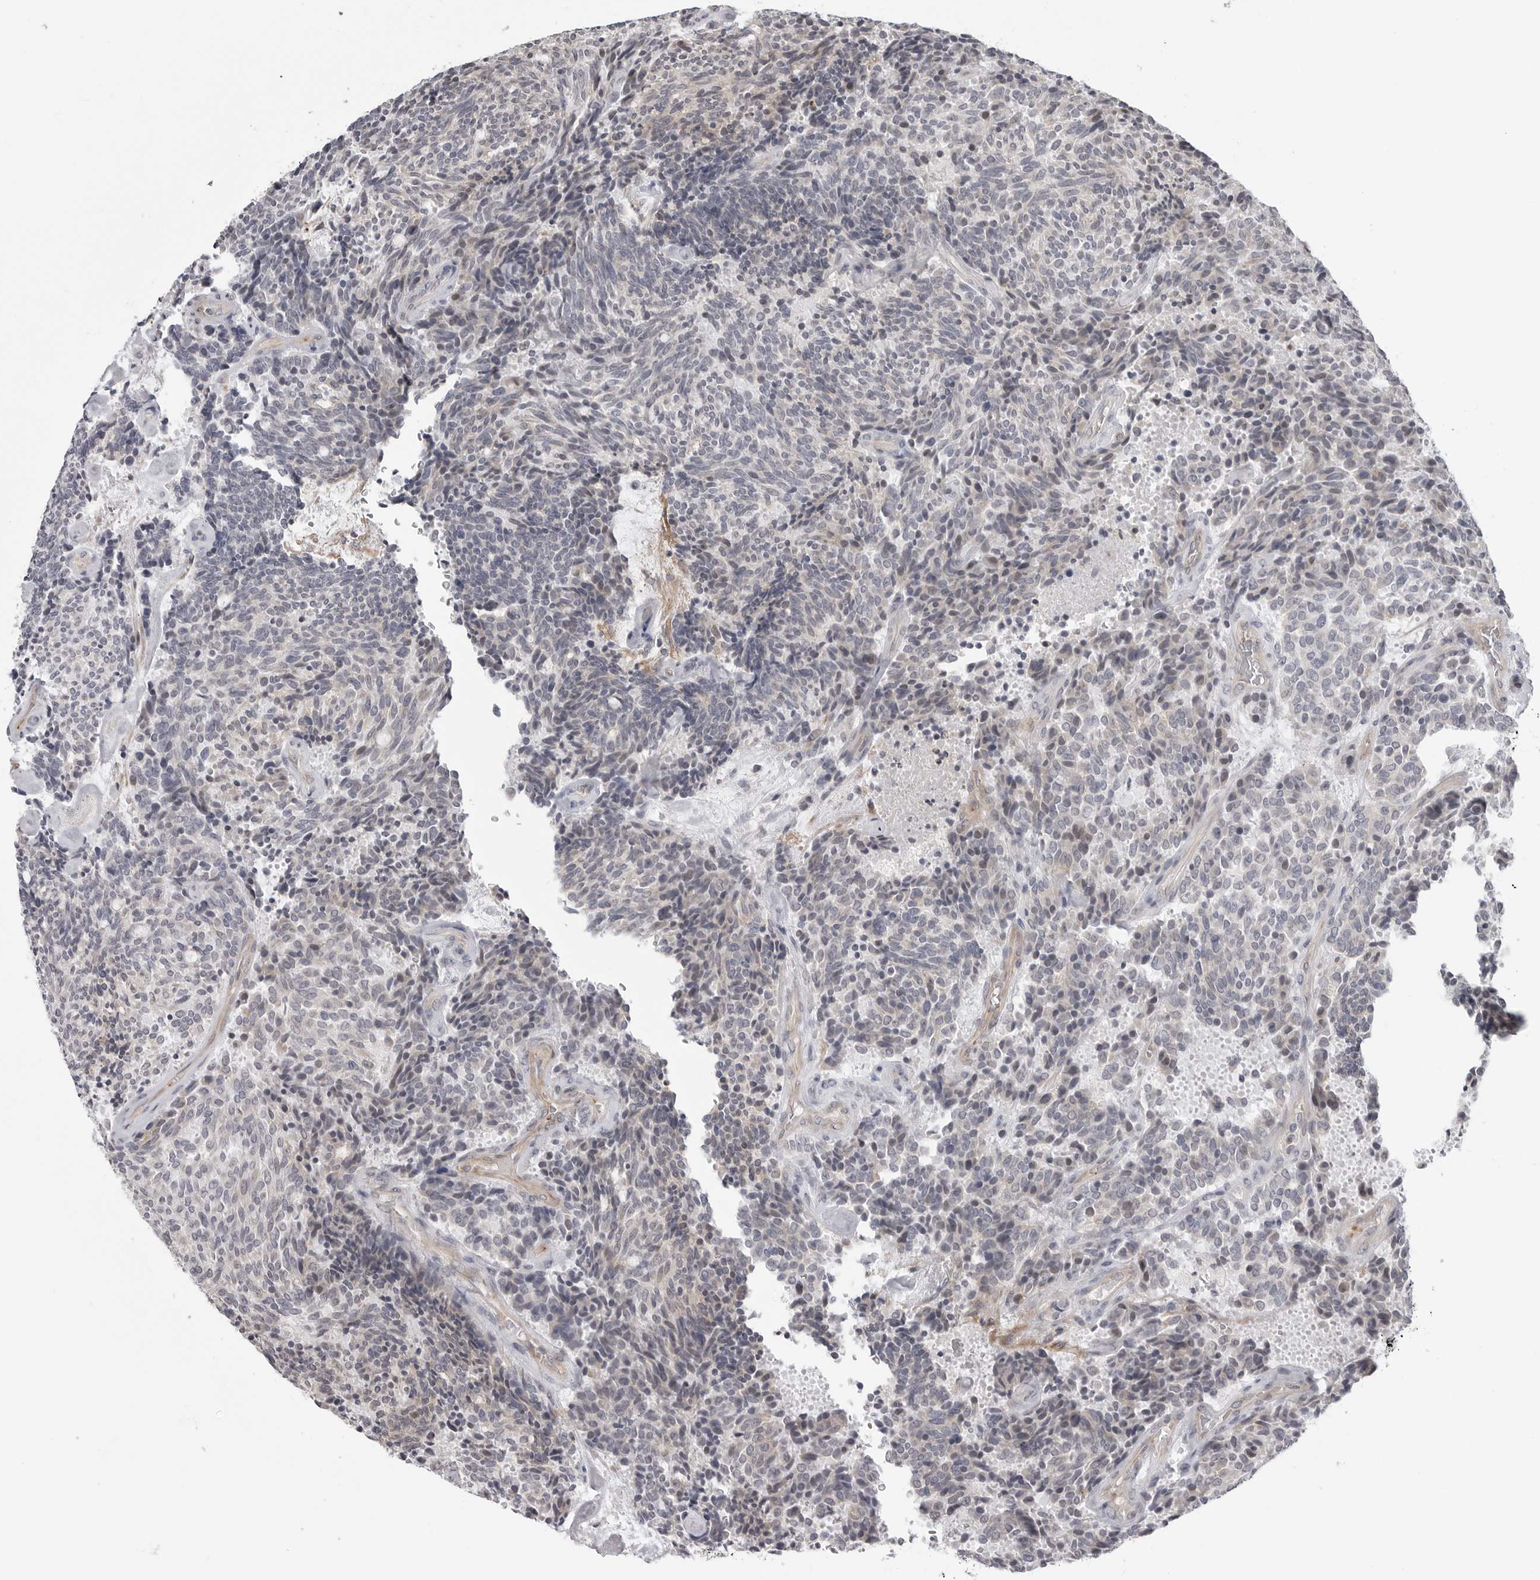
{"staining": {"intensity": "negative", "quantity": "none", "location": "none"}, "tissue": "carcinoid", "cell_type": "Tumor cells", "image_type": "cancer", "snomed": [{"axis": "morphology", "description": "Carcinoid, malignant, NOS"}, {"axis": "topography", "description": "Pancreas"}], "caption": "Malignant carcinoid was stained to show a protein in brown. There is no significant expression in tumor cells. (DAB IHC, high magnification).", "gene": "SCP2", "patient": {"sex": "female", "age": 54}}